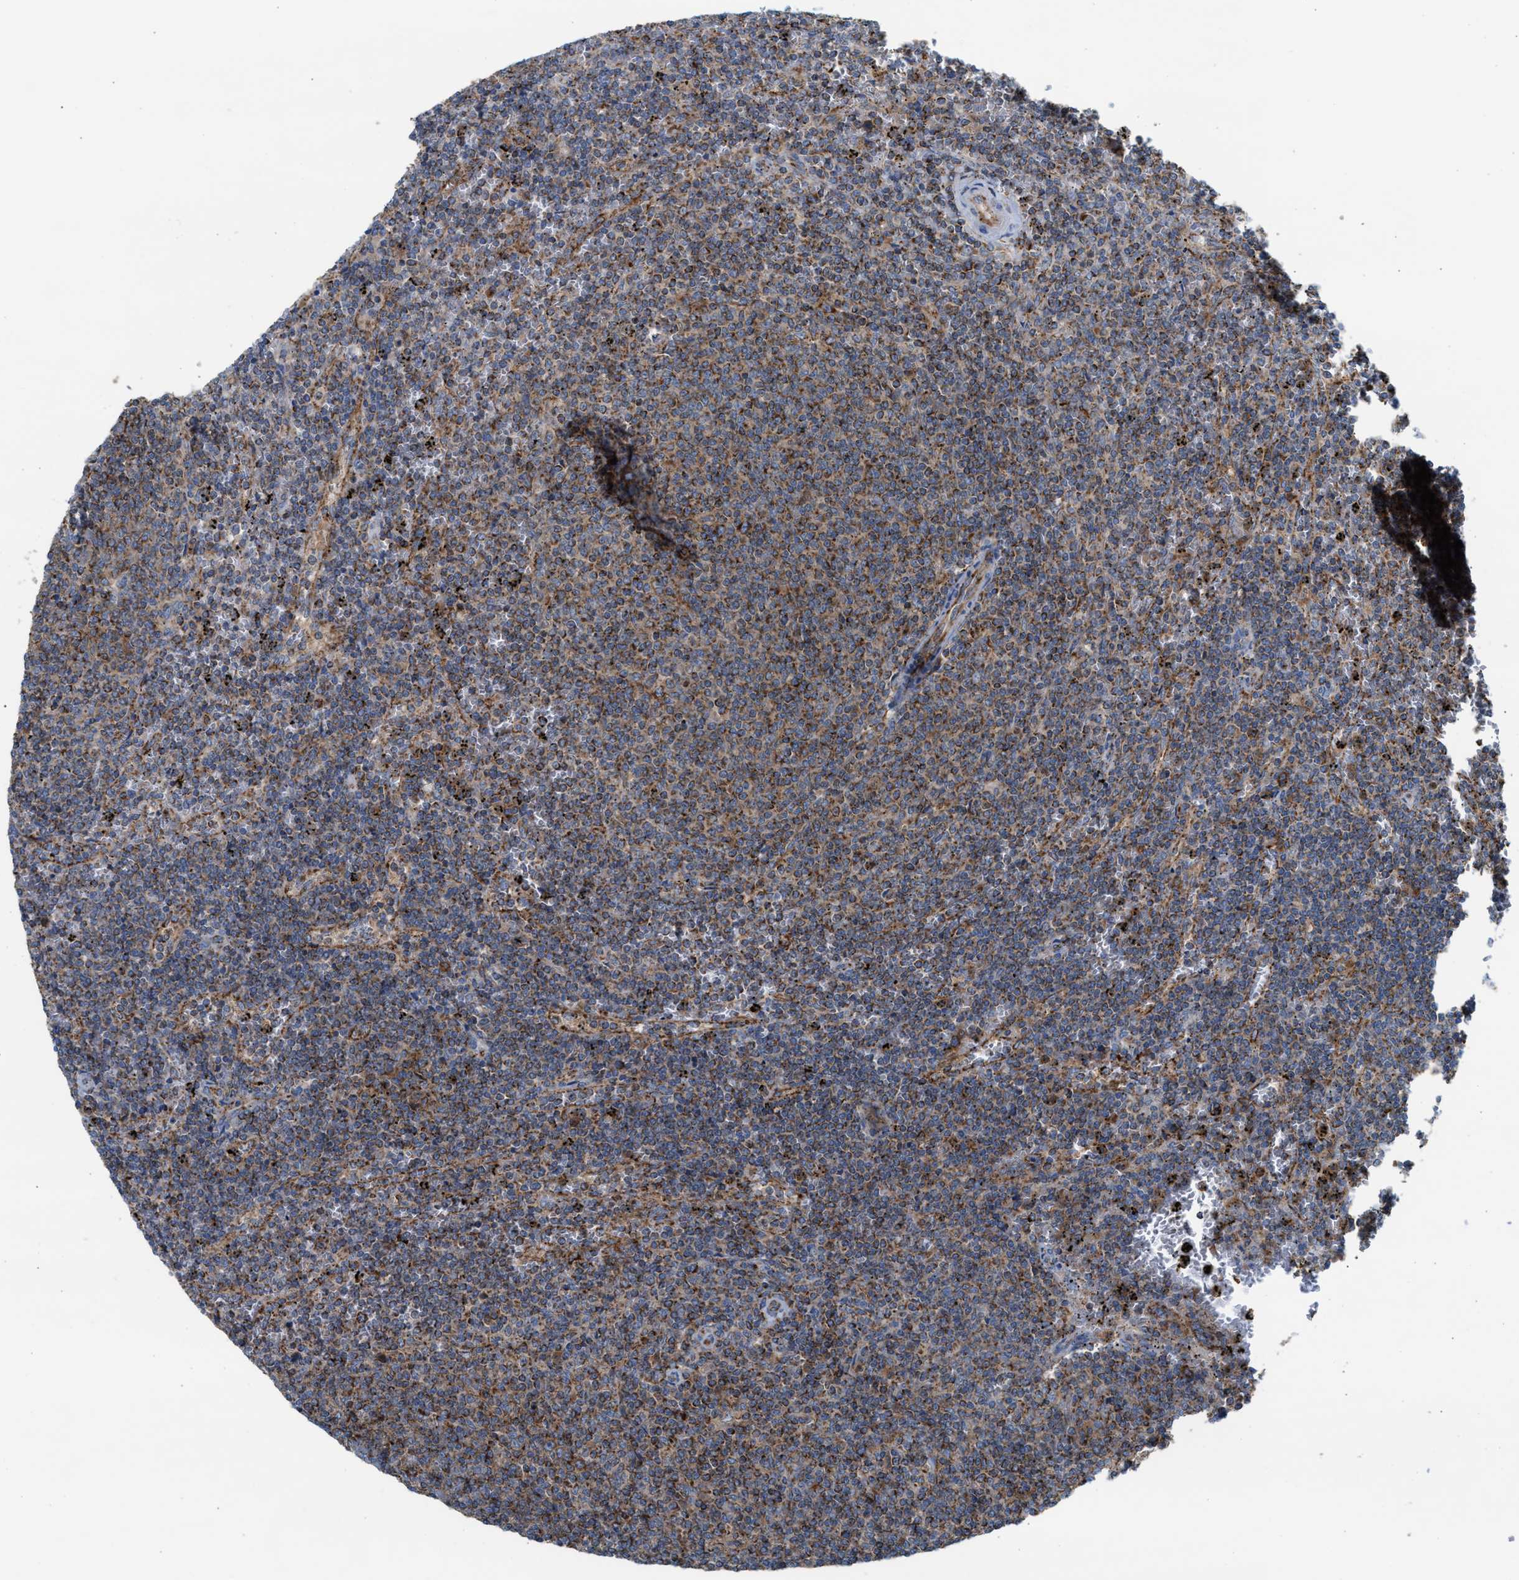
{"staining": {"intensity": "moderate", "quantity": "25%-75%", "location": "cytoplasmic/membranous"}, "tissue": "lymphoma", "cell_type": "Tumor cells", "image_type": "cancer", "snomed": [{"axis": "morphology", "description": "Malignant lymphoma, non-Hodgkin's type, Low grade"}, {"axis": "topography", "description": "Spleen"}], "caption": "Malignant lymphoma, non-Hodgkin's type (low-grade) was stained to show a protein in brown. There is medium levels of moderate cytoplasmic/membranous positivity in about 25%-75% of tumor cells.", "gene": "TBC1D15", "patient": {"sex": "female", "age": 50}}